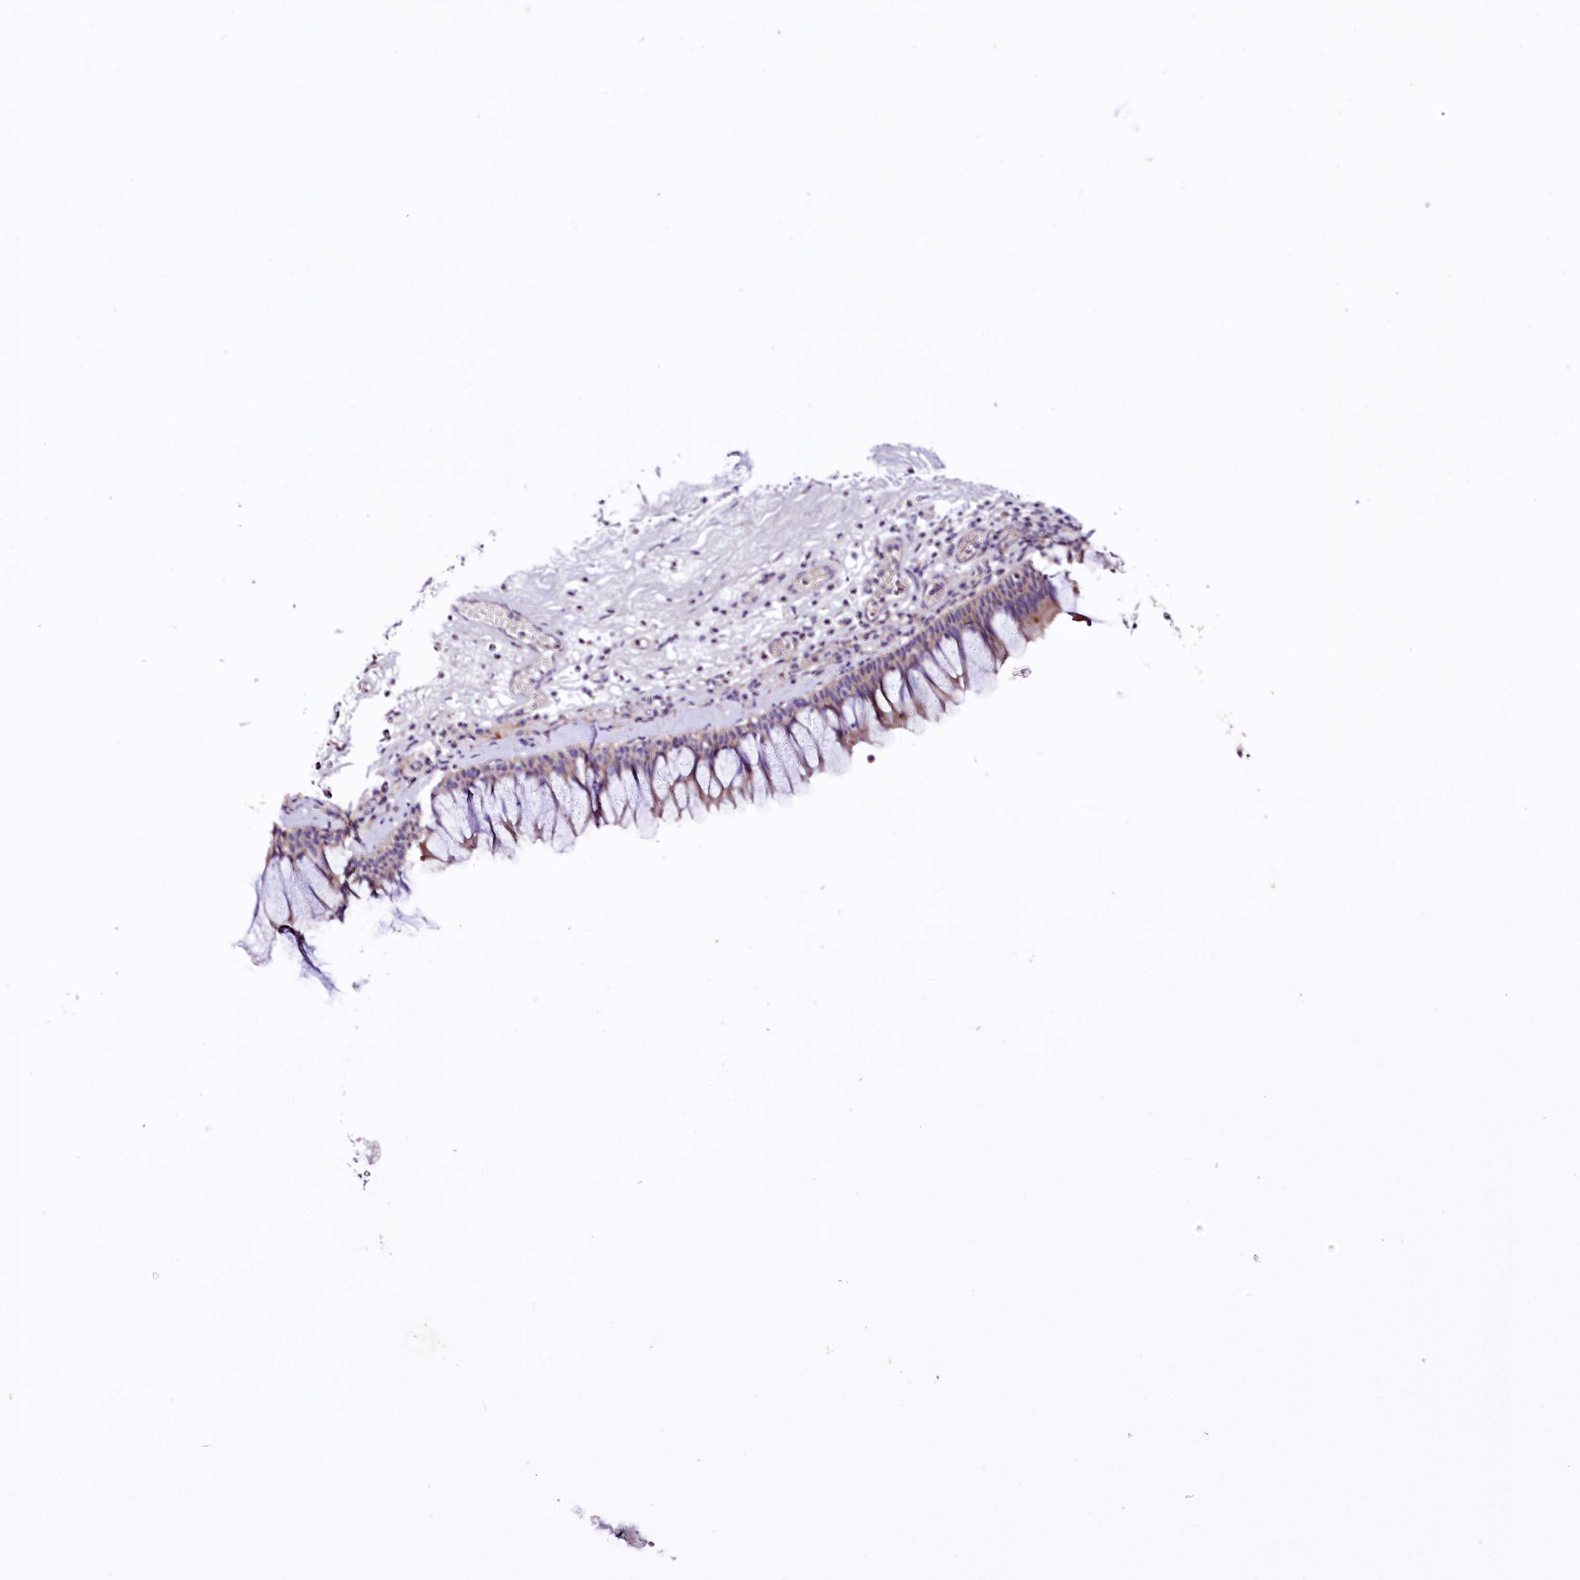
{"staining": {"intensity": "weak", "quantity": "25%-75%", "location": "cytoplasmic/membranous"}, "tissue": "nasopharynx", "cell_type": "Respiratory epithelial cells", "image_type": "normal", "snomed": [{"axis": "morphology", "description": "Normal tissue, NOS"}, {"axis": "morphology", "description": "Inflammation, NOS"}, {"axis": "topography", "description": "Nasopharynx"}], "caption": "Immunohistochemical staining of benign human nasopharynx displays weak cytoplasmic/membranous protein staining in approximately 25%-75% of respiratory epithelial cells.", "gene": "ZNF45", "patient": {"sex": "male", "age": 70}}